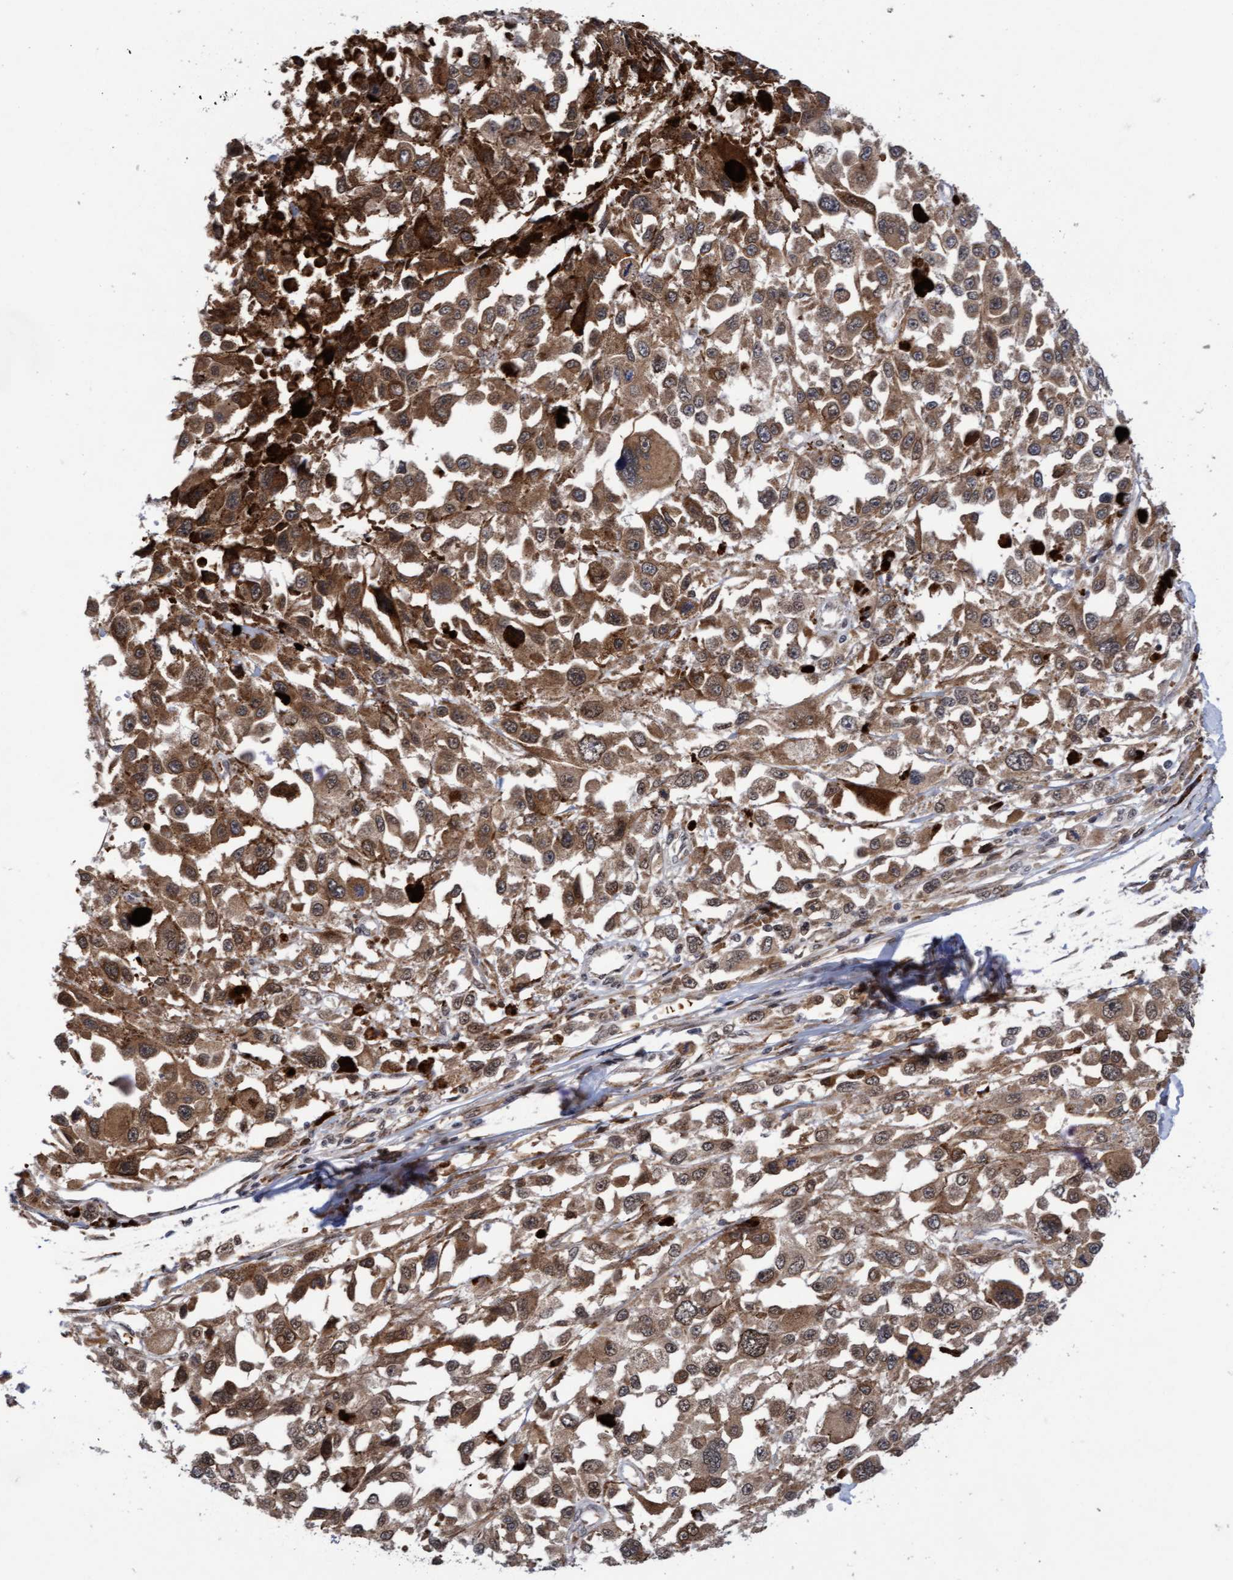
{"staining": {"intensity": "moderate", "quantity": ">75%", "location": "cytoplasmic/membranous"}, "tissue": "melanoma", "cell_type": "Tumor cells", "image_type": "cancer", "snomed": [{"axis": "morphology", "description": "Malignant melanoma, Metastatic site"}, {"axis": "topography", "description": "Lymph node"}], "caption": "A histopathology image of human melanoma stained for a protein displays moderate cytoplasmic/membranous brown staining in tumor cells.", "gene": "TANC2", "patient": {"sex": "male", "age": 59}}